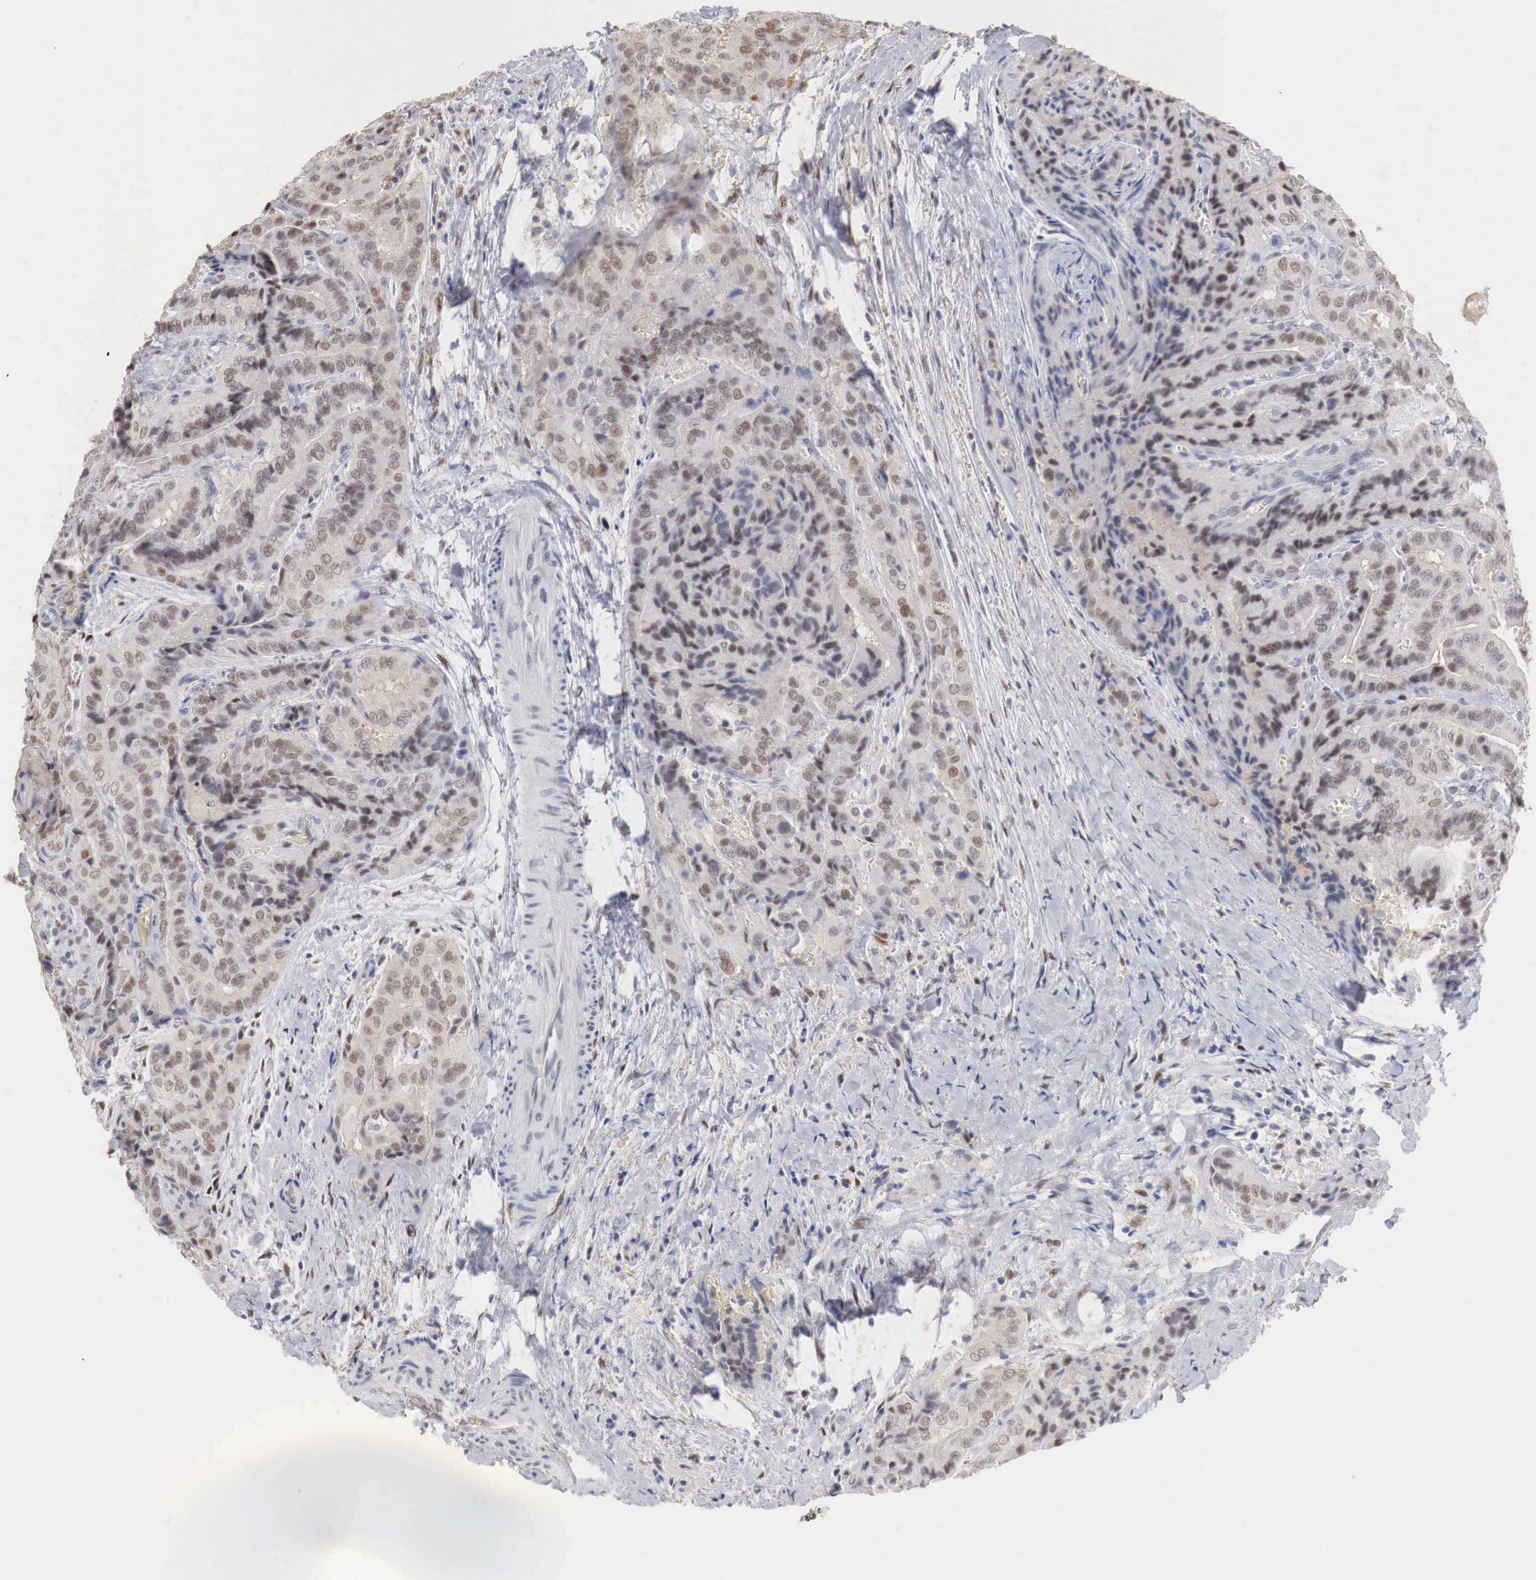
{"staining": {"intensity": "moderate", "quantity": ">75%", "location": "nuclear"}, "tissue": "thyroid cancer", "cell_type": "Tumor cells", "image_type": "cancer", "snomed": [{"axis": "morphology", "description": "Papillary adenocarcinoma, NOS"}, {"axis": "topography", "description": "Thyroid gland"}], "caption": "Protein analysis of thyroid papillary adenocarcinoma tissue demonstrates moderate nuclear positivity in about >75% of tumor cells. The protein is stained brown, and the nuclei are stained in blue (DAB (3,3'-diaminobenzidine) IHC with brightfield microscopy, high magnification).", "gene": "FOXP2", "patient": {"sex": "female", "age": 71}}